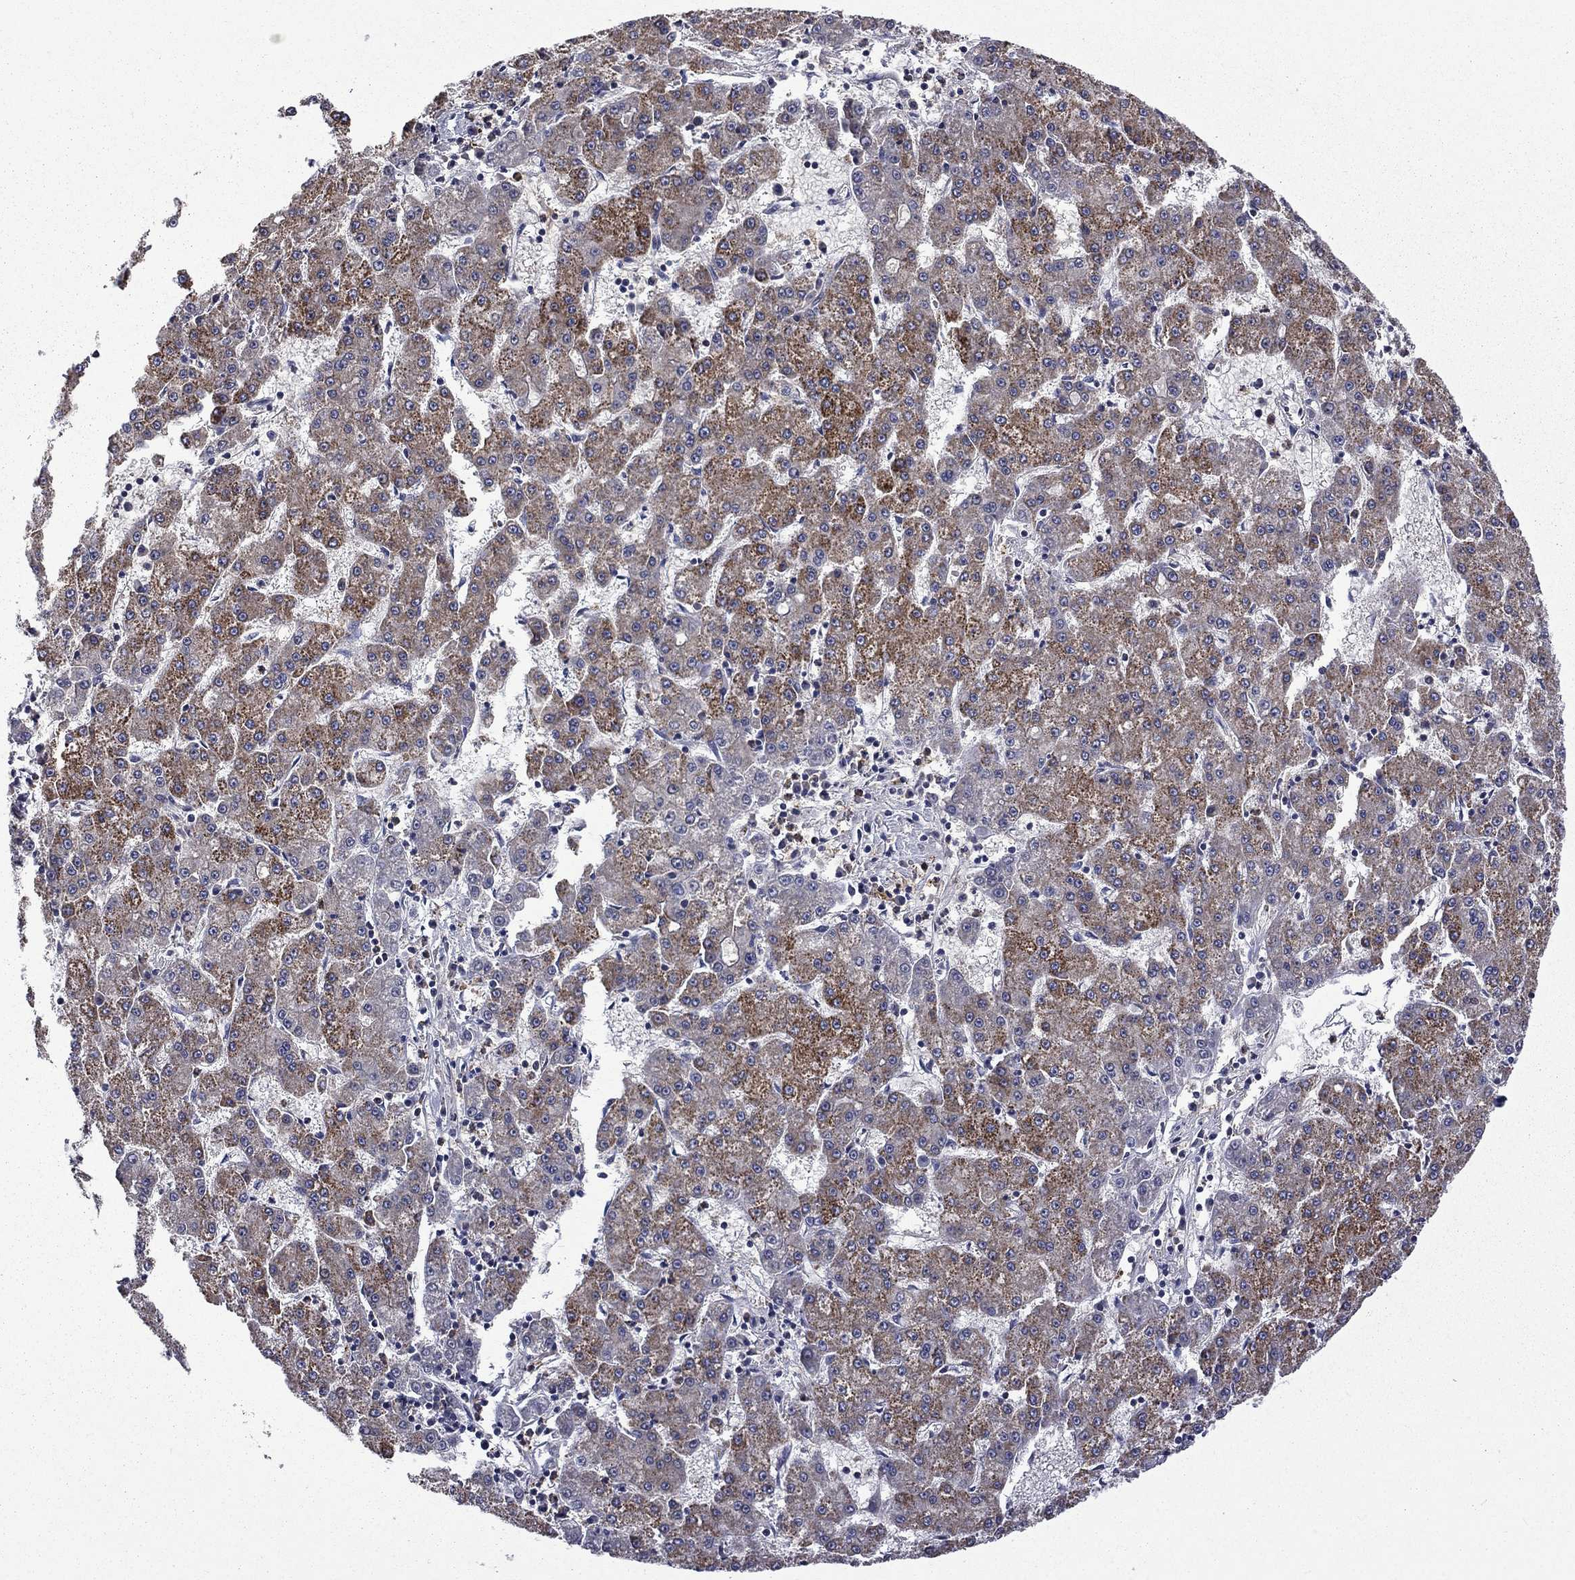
{"staining": {"intensity": "strong", "quantity": "25%-75%", "location": "cytoplasmic/membranous"}, "tissue": "liver cancer", "cell_type": "Tumor cells", "image_type": "cancer", "snomed": [{"axis": "morphology", "description": "Carcinoma, Hepatocellular, NOS"}, {"axis": "topography", "description": "Liver"}], "caption": "IHC micrograph of neoplastic tissue: human liver hepatocellular carcinoma stained using immunohistochemistry demonstrates high levels of strong protein expression localized specifically in the cytoplasmic/membranous of tumor cells, appearing as a cytoplasmic/membranous brown color.", "gene": "CEACAM7", "patient": {"sex": "male", "age": 73}}